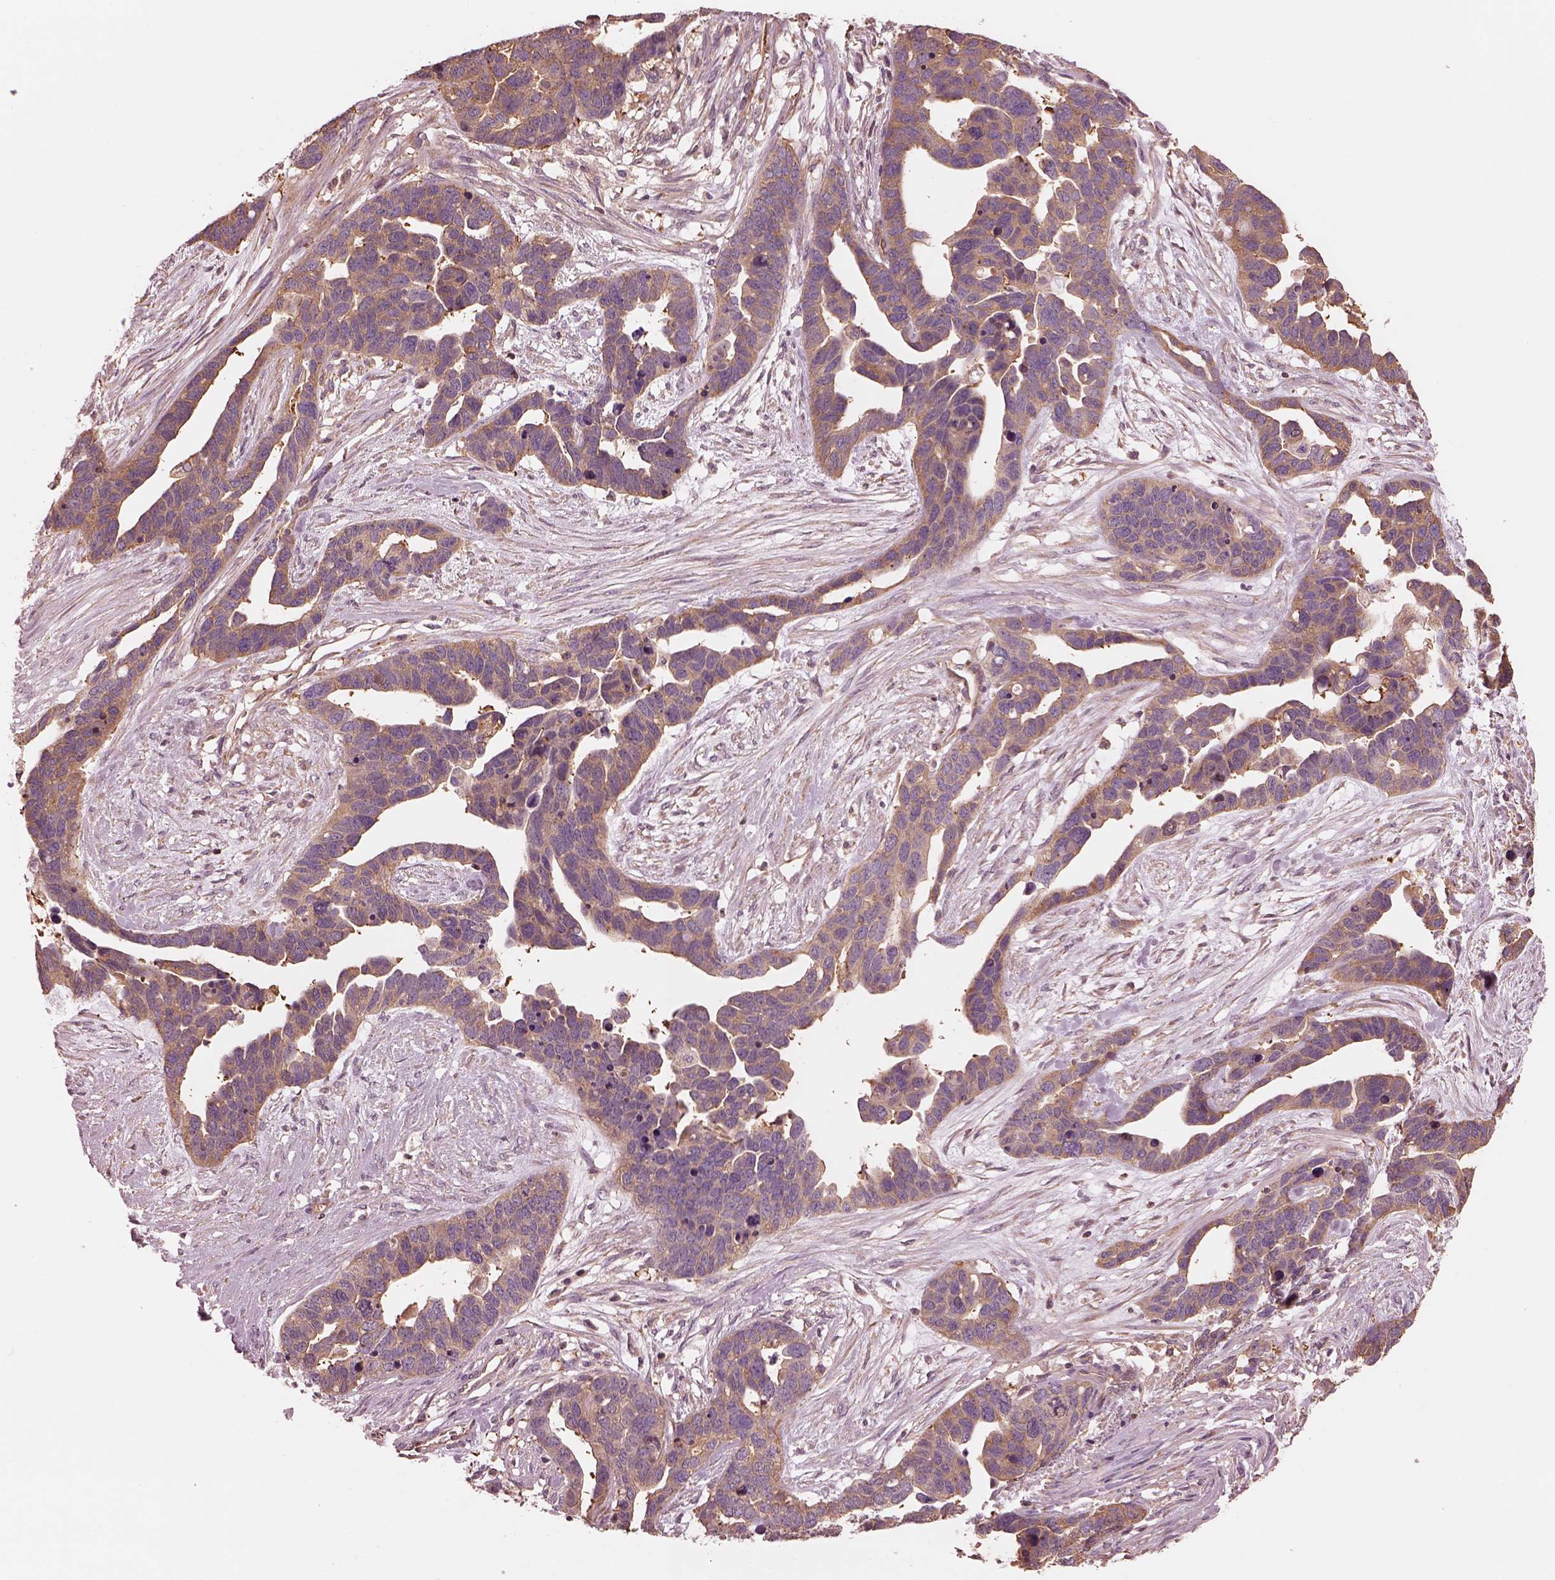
{"staining": {"intensity": "moderate", "quantity": ">75%", "location": "cytoplasmic/membranous"}, "tissue": "ovarian cancer", "cell_type": "Tumor cells", "image_type": "cancer", "snomed": [{"axis": "morphology", "description": "Cystadenocarcinoma, serous, NOS"}, {"axis": "topography", "description": "Ovary"}], "caption": "DAB (3,3'-diaminobenzidine) immunohistochemical staining of ovarian cancer reveals moderate cytoplasmic/membranous protein positivity in about >75% of tumor cells.", "gene": "STK33", "patient": {"sex": "female", "age": 54}}